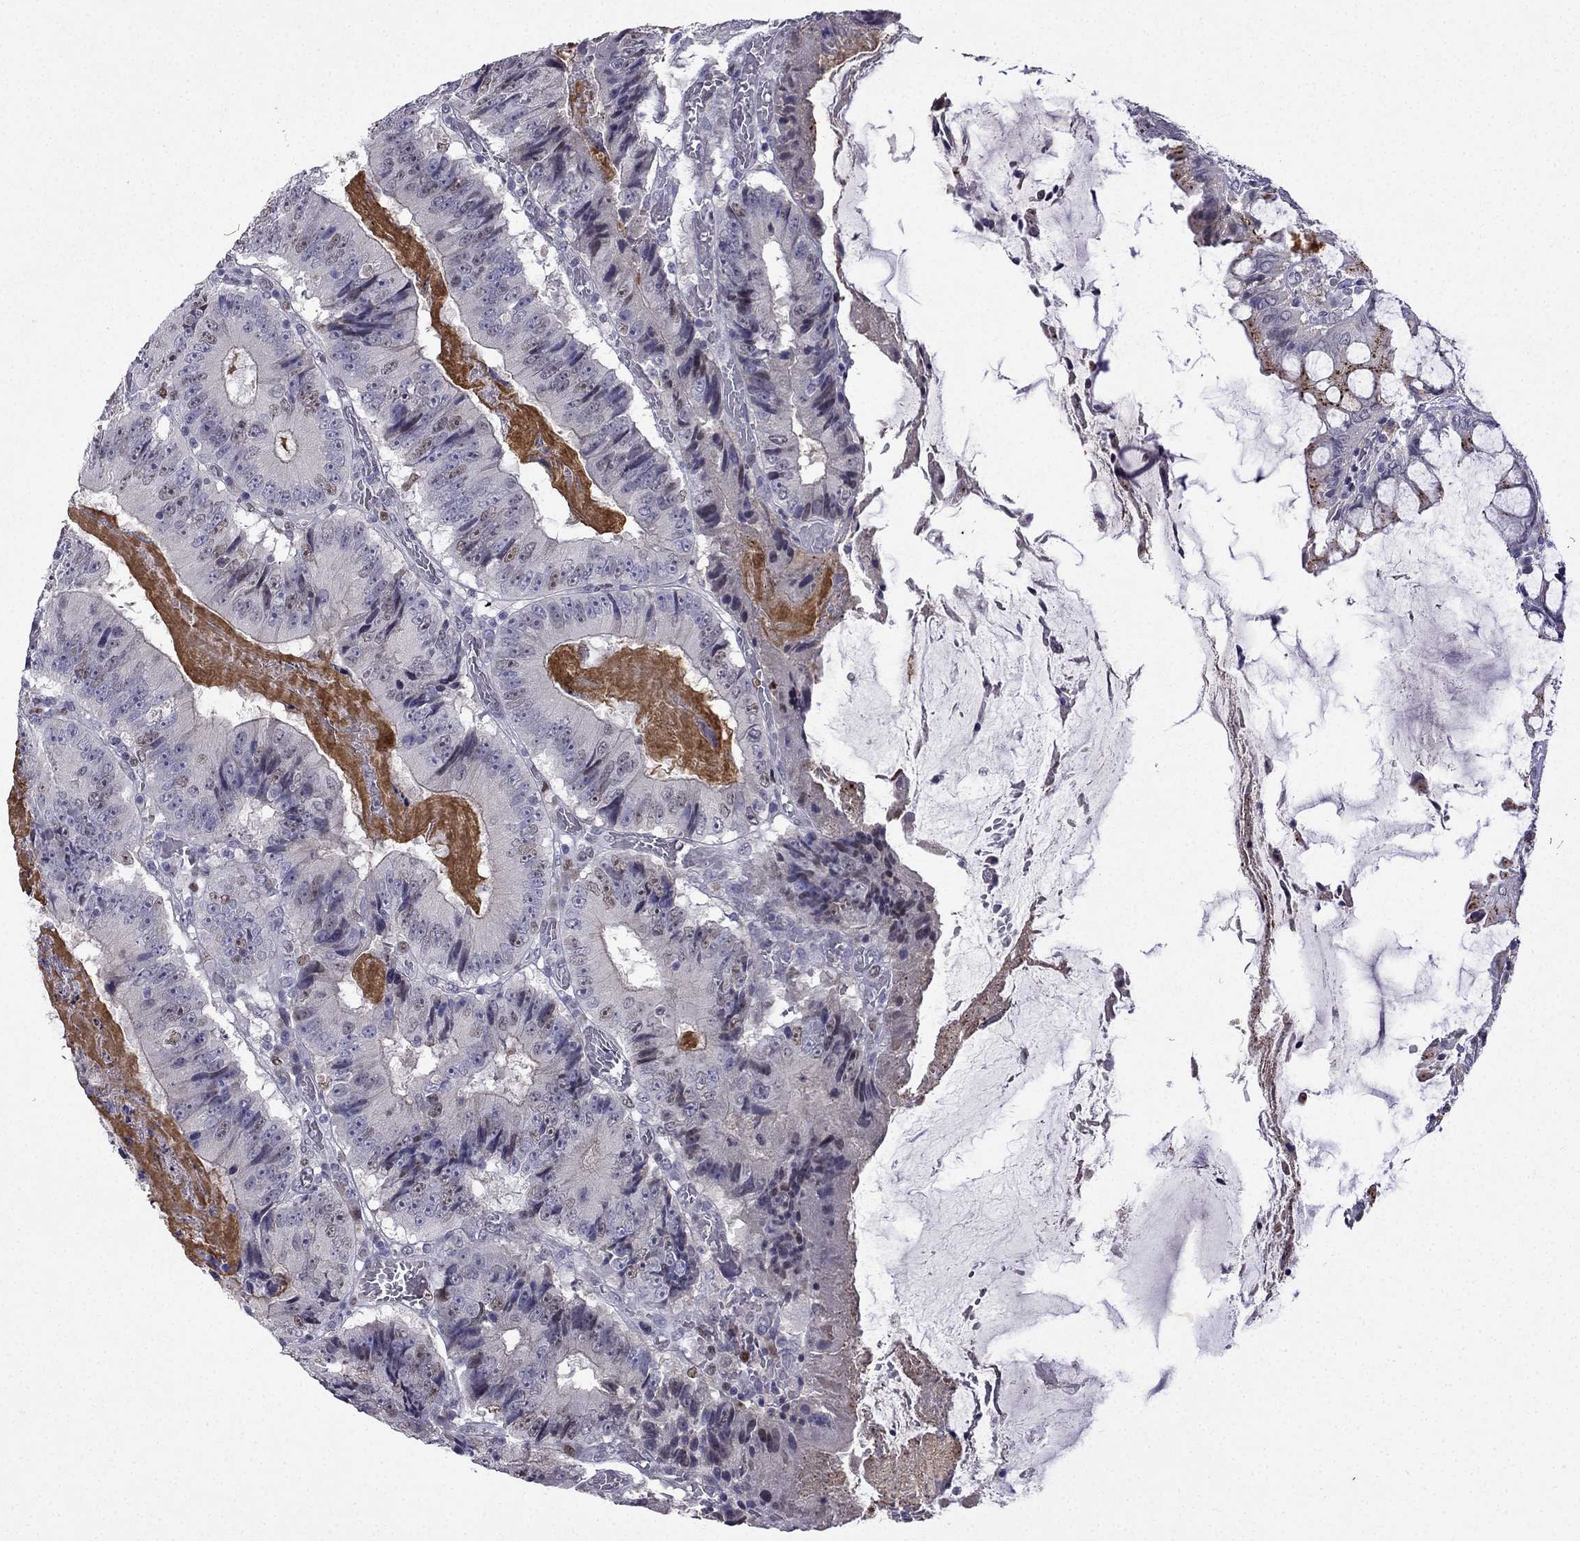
{"staining": {"intensity": "weak", "quantity": "<25%", "location": "nuclear"}, "tissue": "colorectal cancer", "cell_type": "Tumor cells", "image_type": "cancer", "snomed": [{"axis": "morphology", "description": "Adenocarcinoma, NOS"}, {"axis": "topography", "description": "Colon"}], "caption": "A high-resolution histopathology image shows IHC staining of adenocarcinoma (colorectal), which demonstrates no significant expression in tumor cells.", "gene": "UHRF1", "patient": {"sex": "female", "age": 86}}